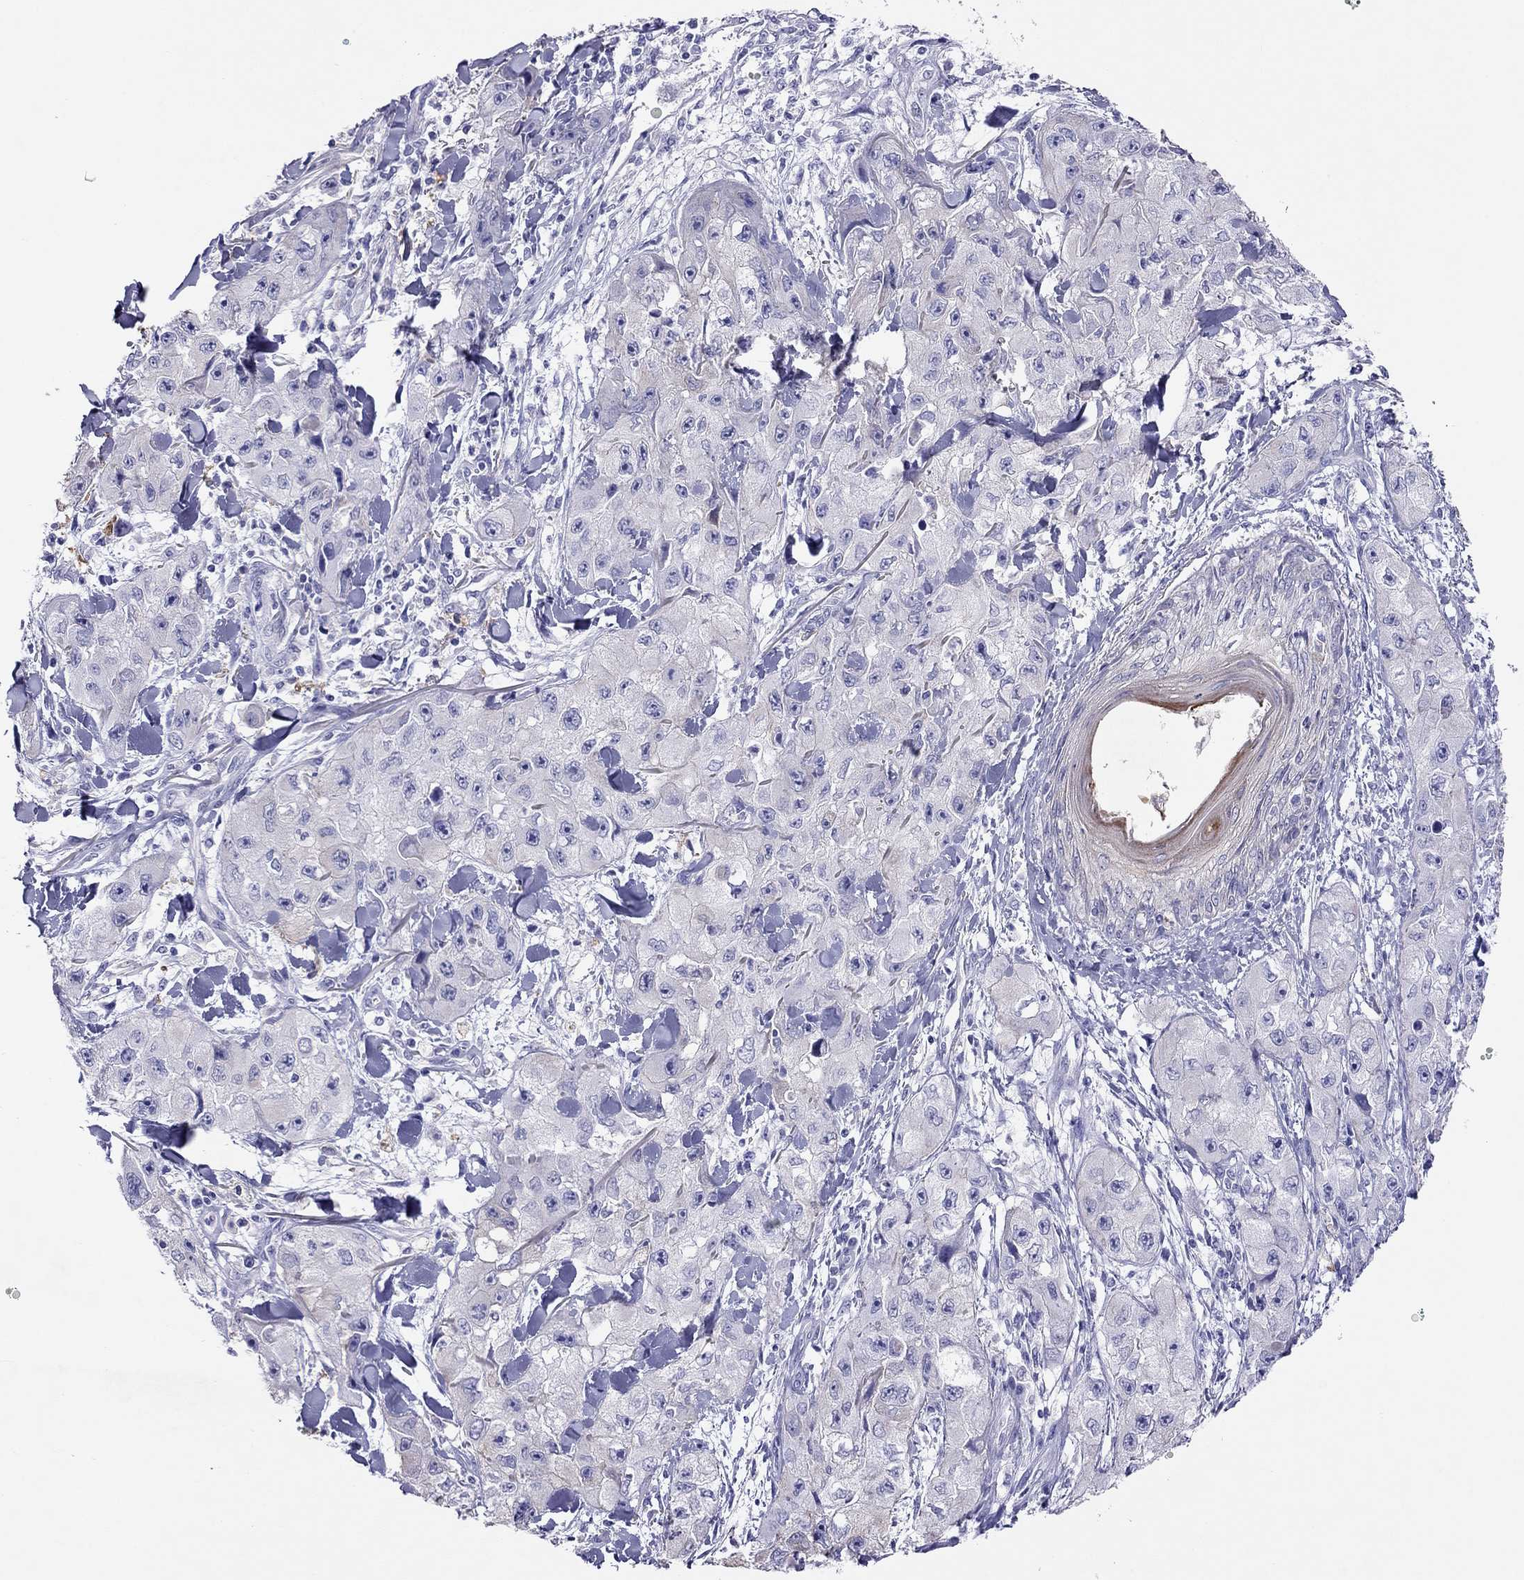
{"staining": {"intensity": "negative", "quantity": "none", "location": "none"}, "tissue": "skin cancer", "cell_type": "Tumor cells", "image_type": "cancer", "snomed": [{"axis": "morphology", "description": "Squamous cell carcinoma, NOS"}, {"axis": "topography", "description": "Skin"}, {"axis": "topography", "description": "Subcutis"}], "caption": "DAB immunohistochemical staining of squamous cell carcinoma (skin) exhibits no significant positivity in tumor cells. (IHC, brightfield microscopy, high magnification).", "gene": "CAPNS2", "patient": {"sex": "male", "age": 73}}